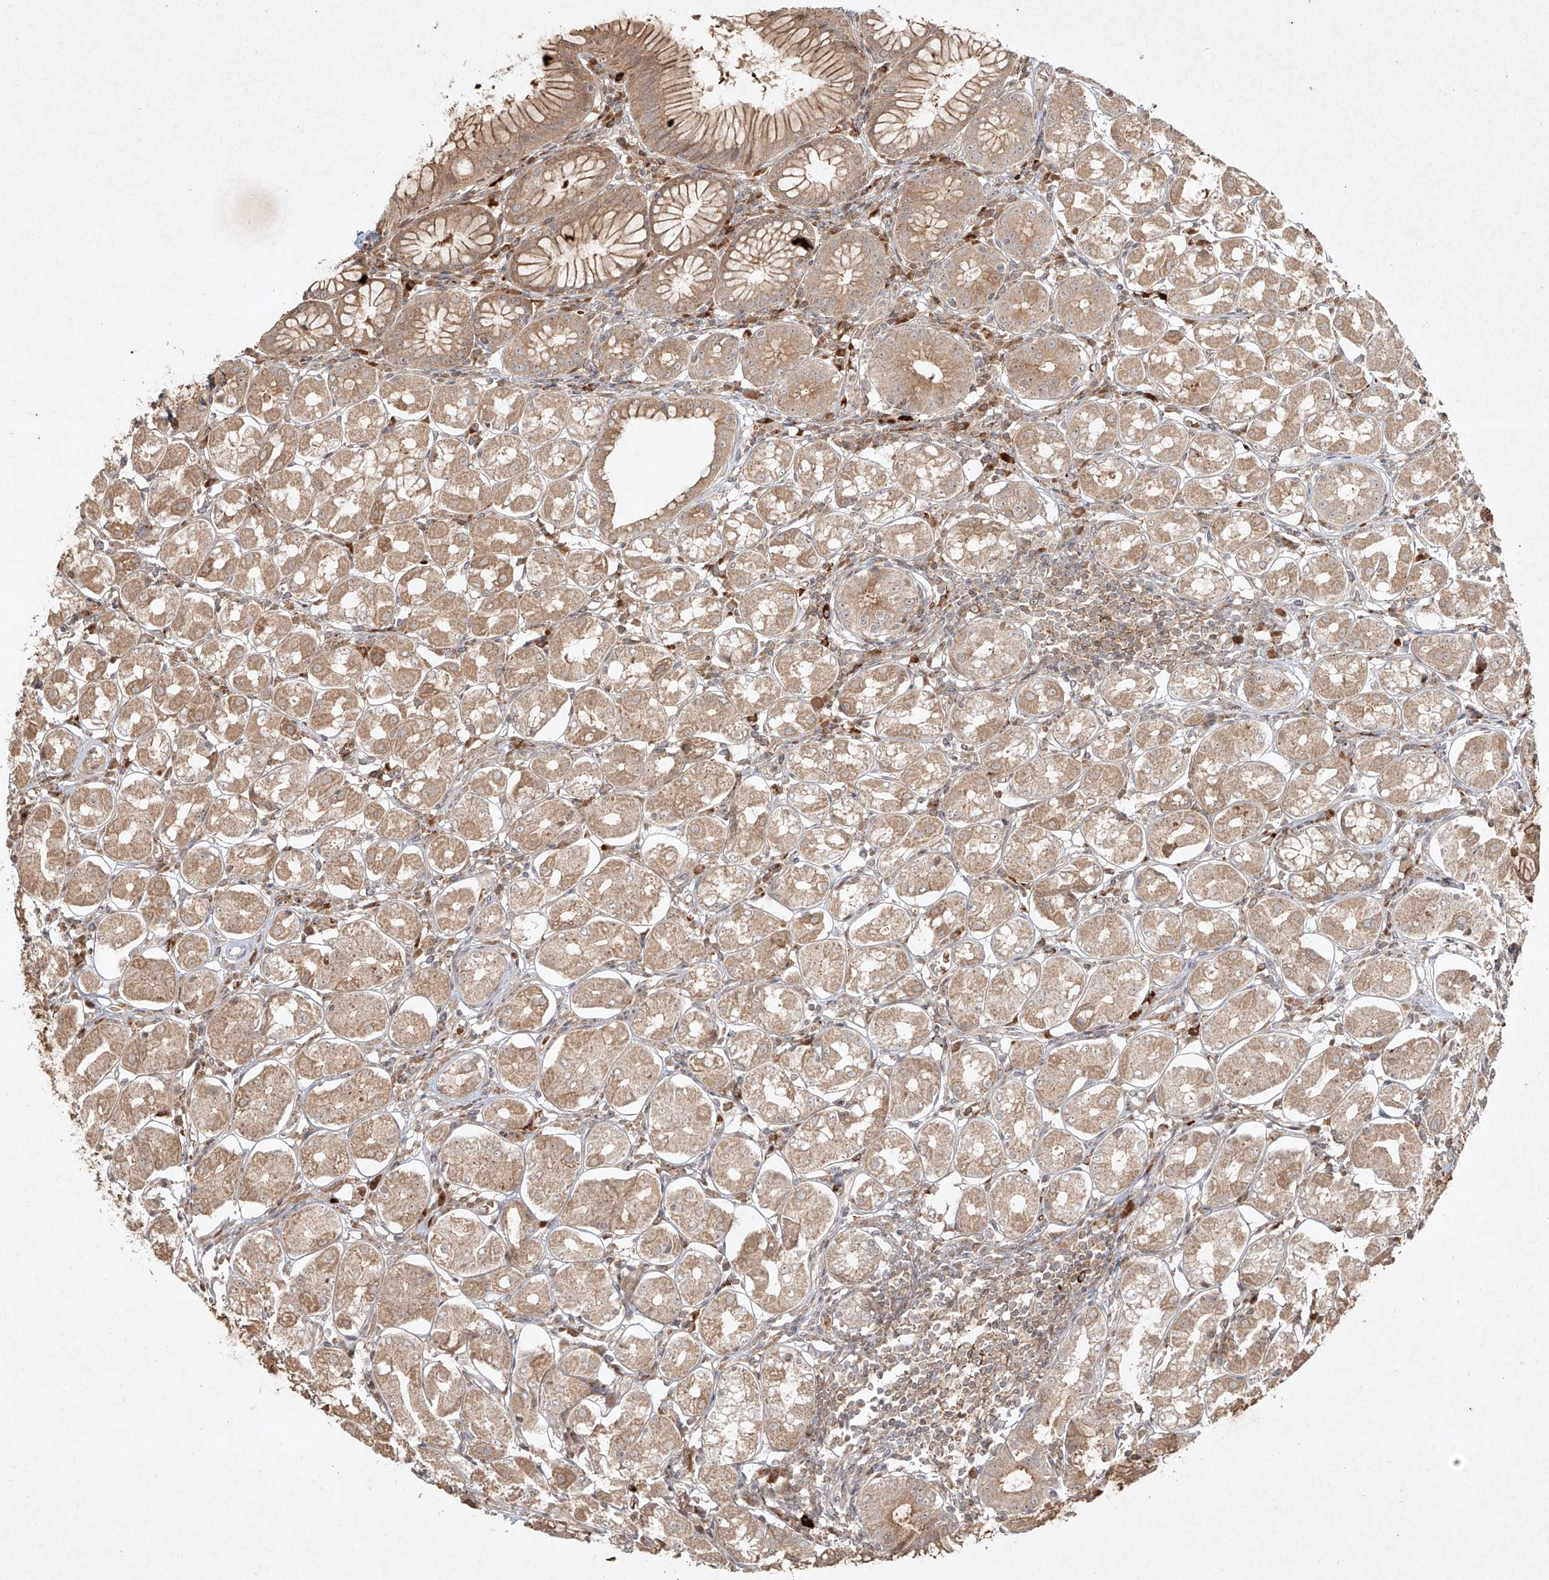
{"staining": {"intensity": "moderate", "quantity": ">75%", "location": "cytoplasmic/membranous"}, "tissue": "stomach", "cell_type": "Glandular cells", "image_type": "normal", "snomed": [{"axis": "morphology", "description": "Normal tissue, NOS"}, {"axis": "topography", "description": "Stomach, lower"}], "caption": "A high-resolution photomicrograph shows immunohistochemistry (IHC) staining of benign stomach, which shows moderate cytoplasmic/membranous staining in about >75% of glandular cells.", "gene": "CYYR1", "patient": {"sex": "female", "age": 56}}